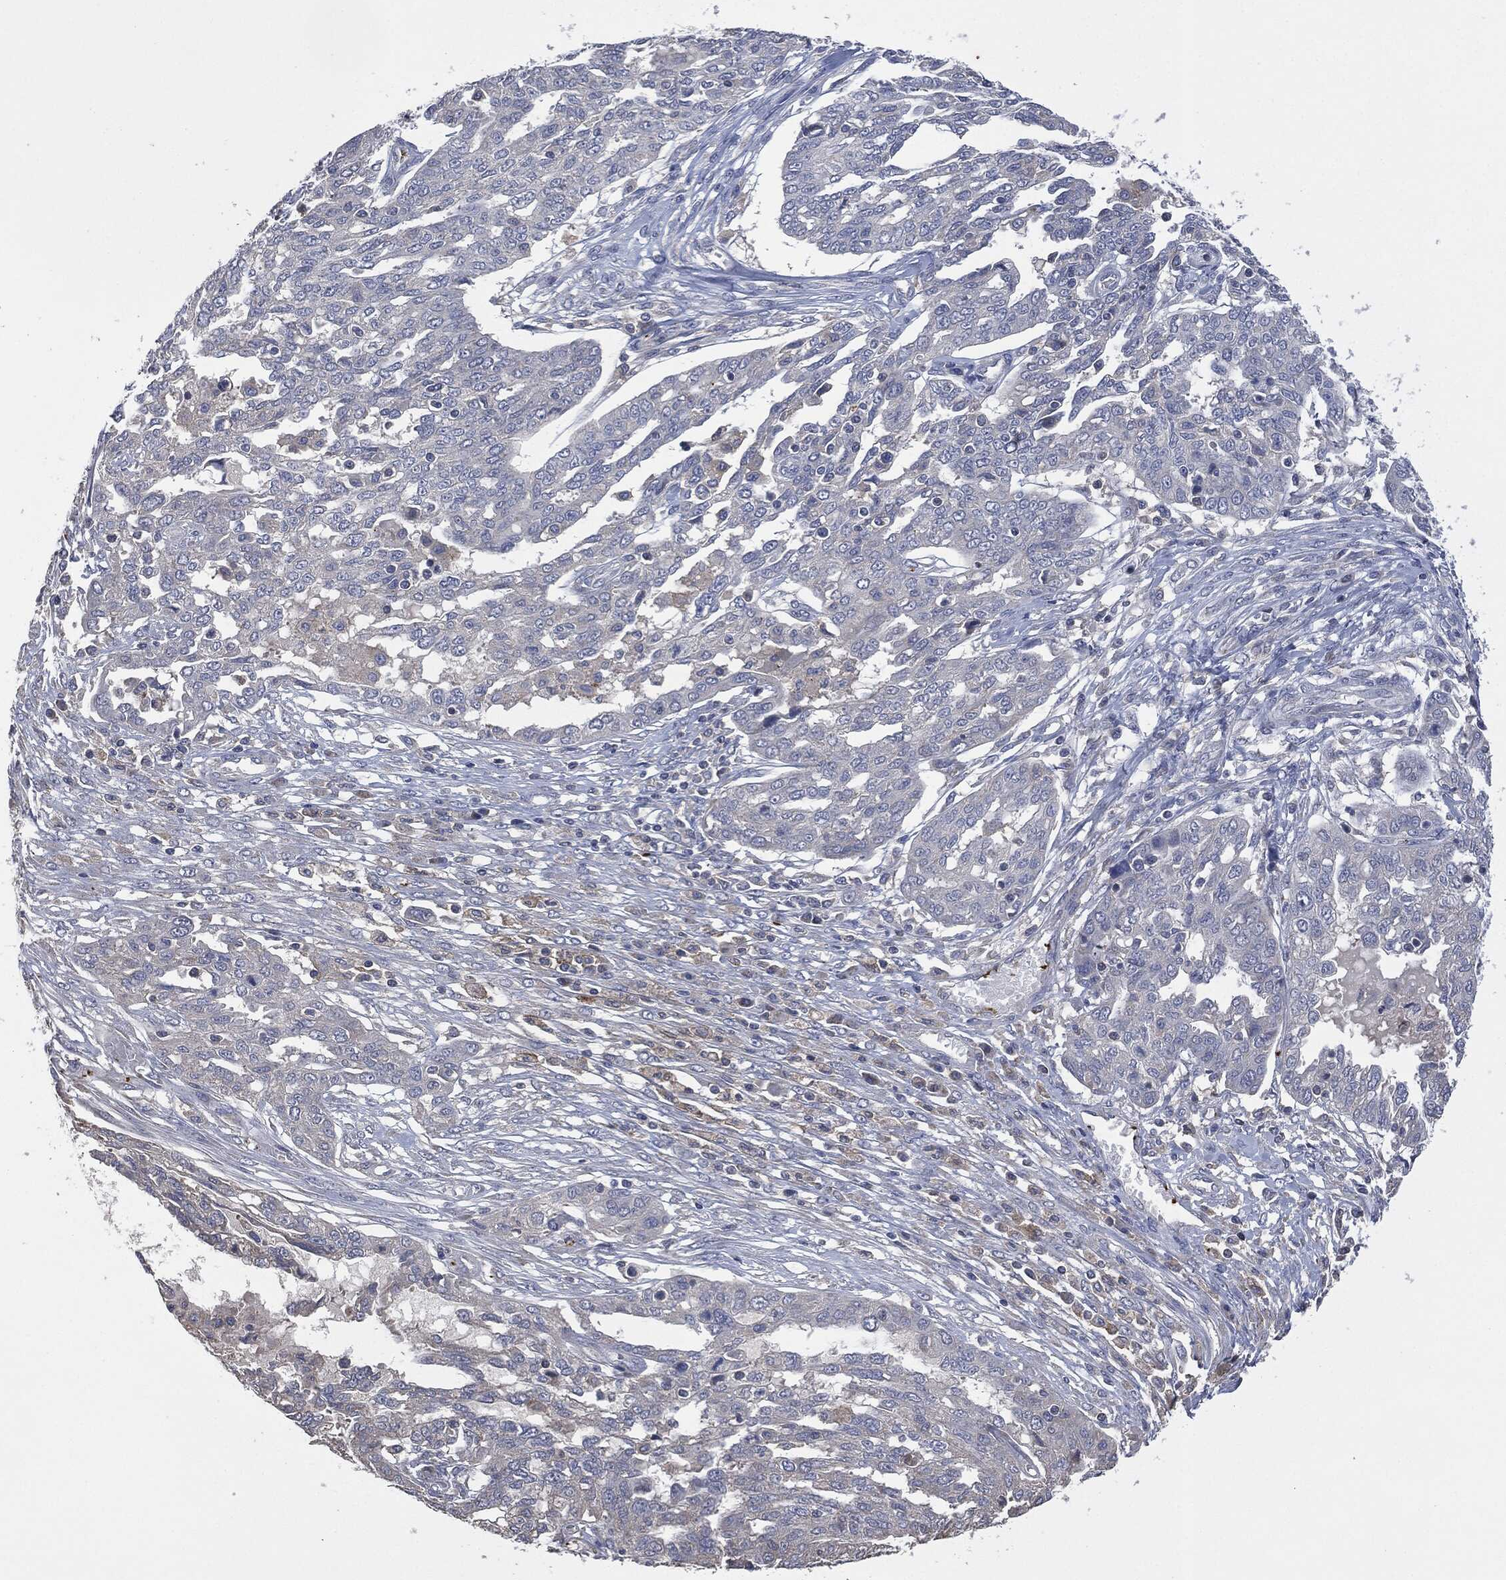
{"staining": {"intensity": "weak", "quantity": "<25%", "location": "cytoplasmic/membranous"}, "tissue": "ovarian cancer", "cell_type": "Tumor cells", "image_type": "cancer", "snomed": [{"axis": "morphology", "description": "Cystadenocarcinoma, serous, NOS"}, {"axis": "topography", "description": "Ovary"}], "caption": "DAB (3,3'-diaminobenzidine) immunohistochemical staining of human ovarian cancer reveals no significant expression in tumor cells.", "gene": "CD33", "patient": {"sex": "female", "age": 67}}